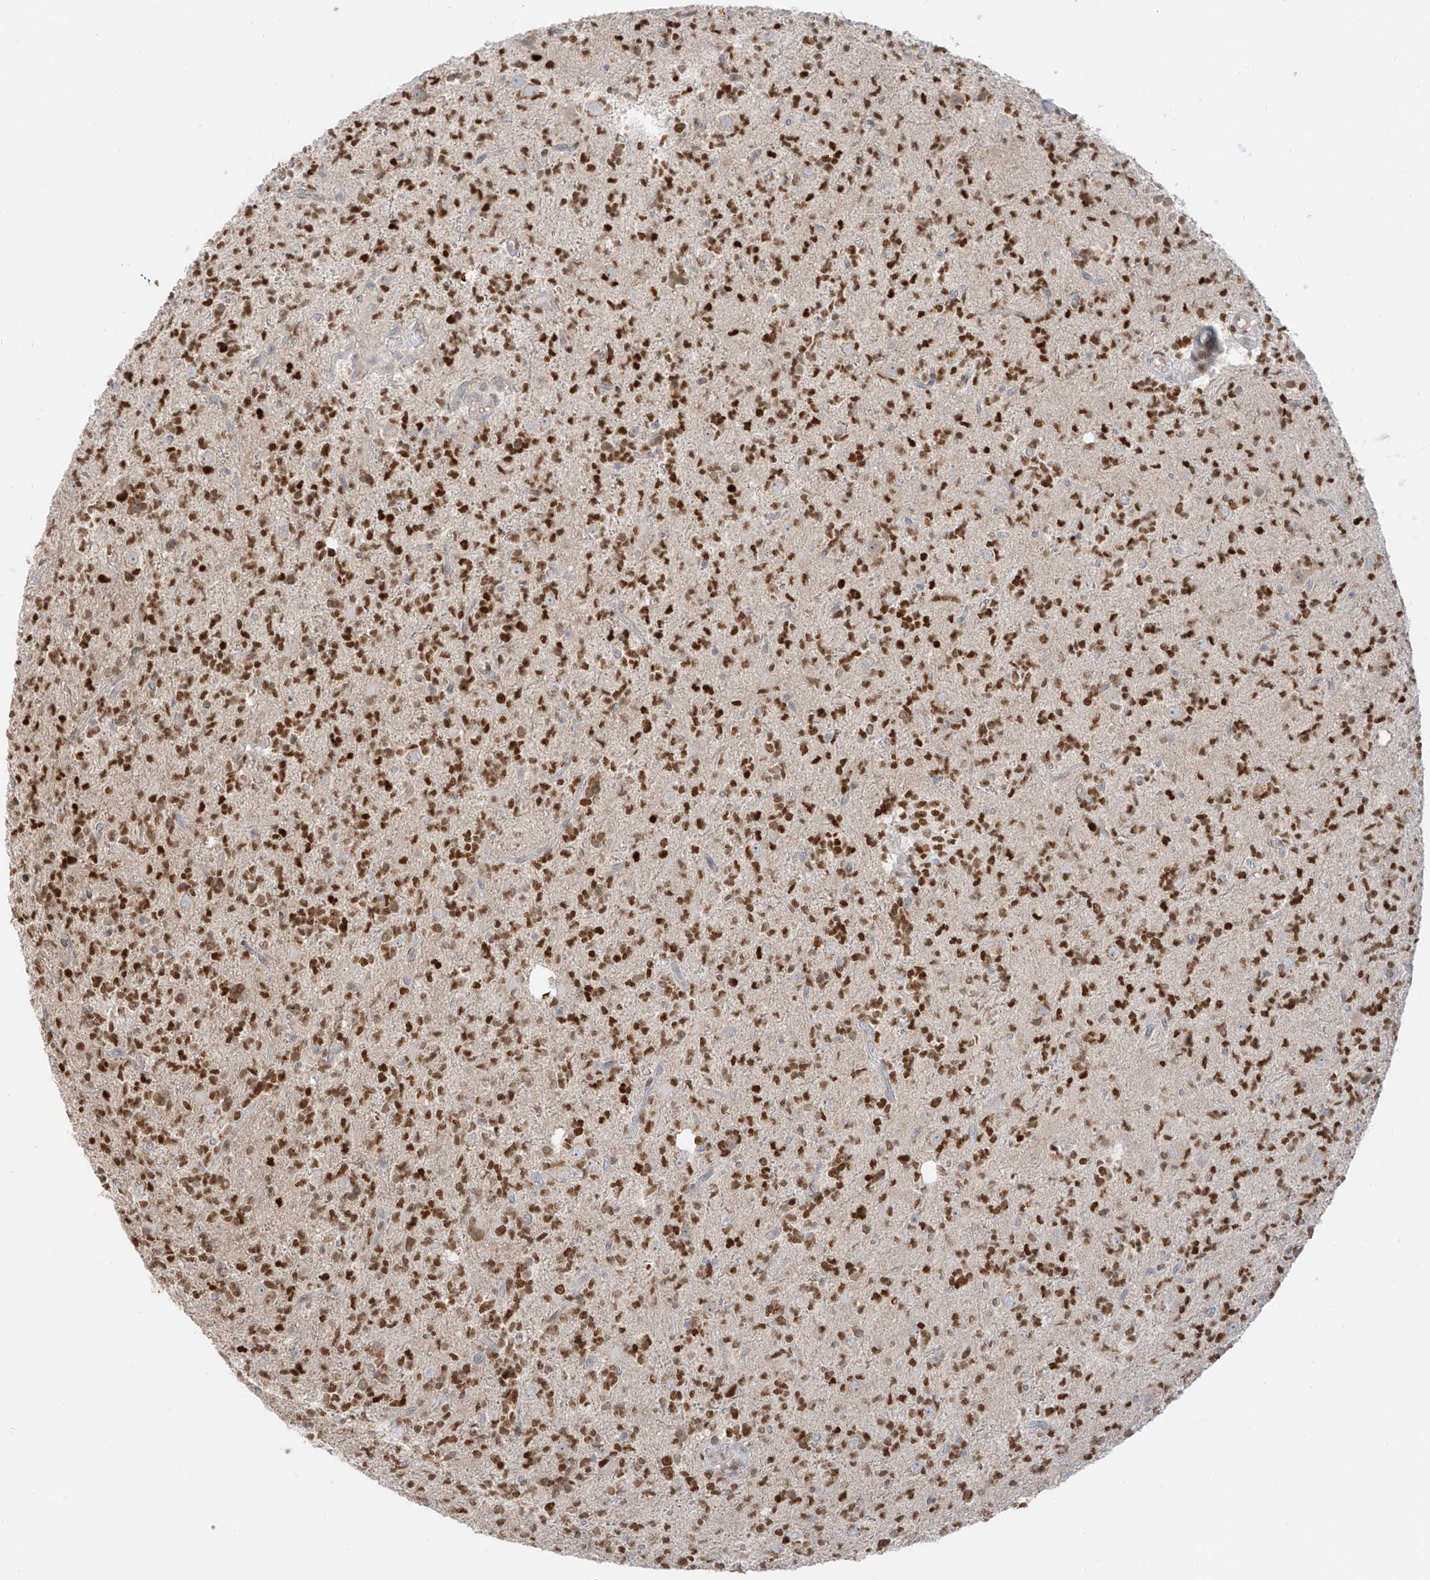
{"staining": {"intensity": "strong", "quantity": ">75%", "location": "nuclear"}, "tissue": "glioma", "cell_type": "Tumor cells", "image_type": "cancer", "snomed": [{"axis": "morphology", "description": "Glioma, malignant, High grade"}, {"axis": "topography", "description": "Brain"}], "caption": "Protein expression analysis of malignant glioma (high-grade) reveals strong nuclear staining in about >75% of tumor cells.", "gene": "ZNF774", "patient": {"sex": "female", "age": 62}}